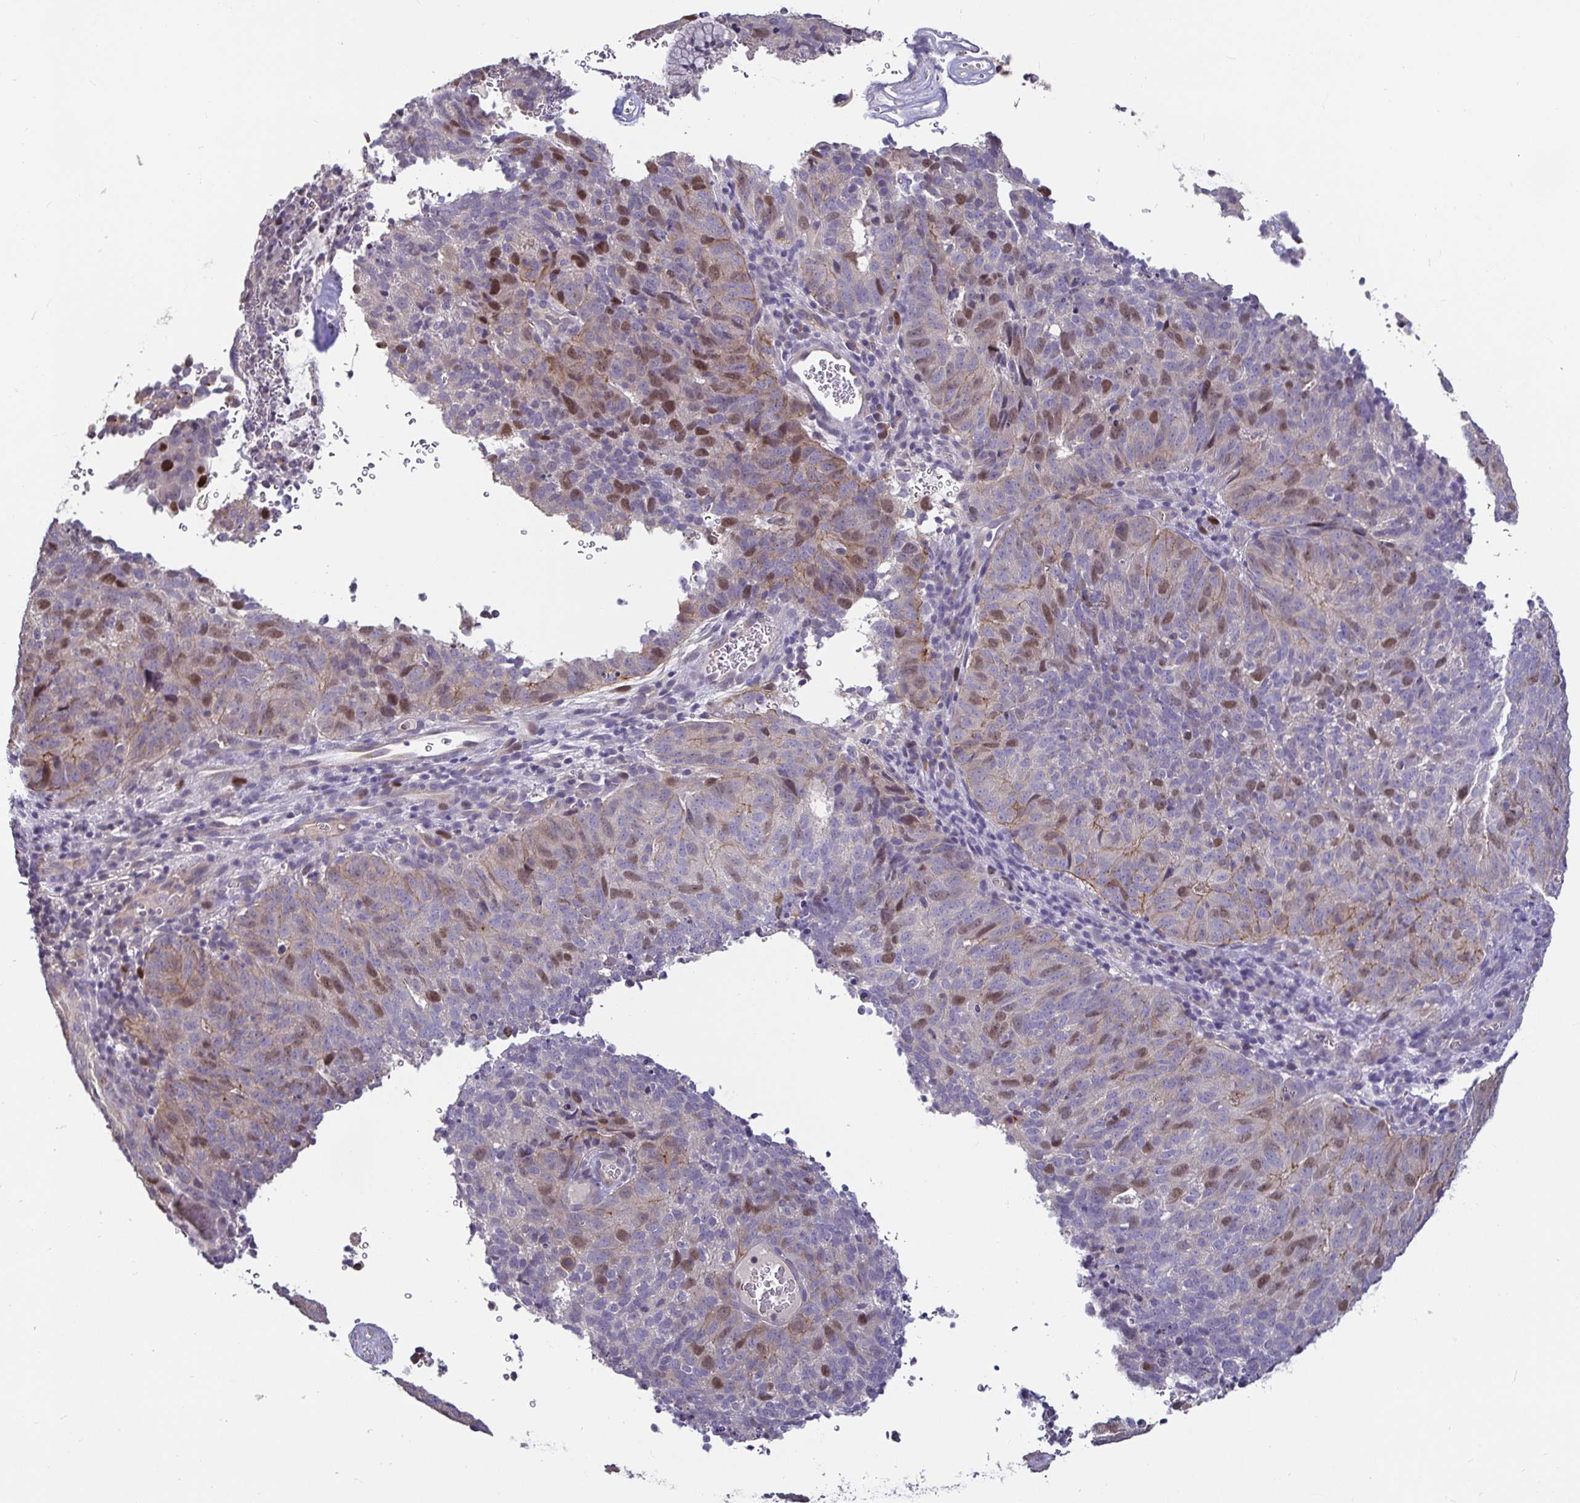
{"staining": {"intensity": "moderate", "quantity": "<25%", "location": "nuclear"}, "tissue": "cervical cancer", "cell_type": "Tumor cells", "image_type": "cancer", "snomed": [{"axis": "morphology", "description": "Adenocarcinoma, NOS"}, {"axis": "topography", "description": "Cervix"}], "caption": "Immunohistochemical staining of adenocarcinoma (cervical) displays low levels of moderate nuclear staining in approximately <25% of tumor cells.", "gene": "ANLN", "patient": {"sex": "female", "age": 38}}